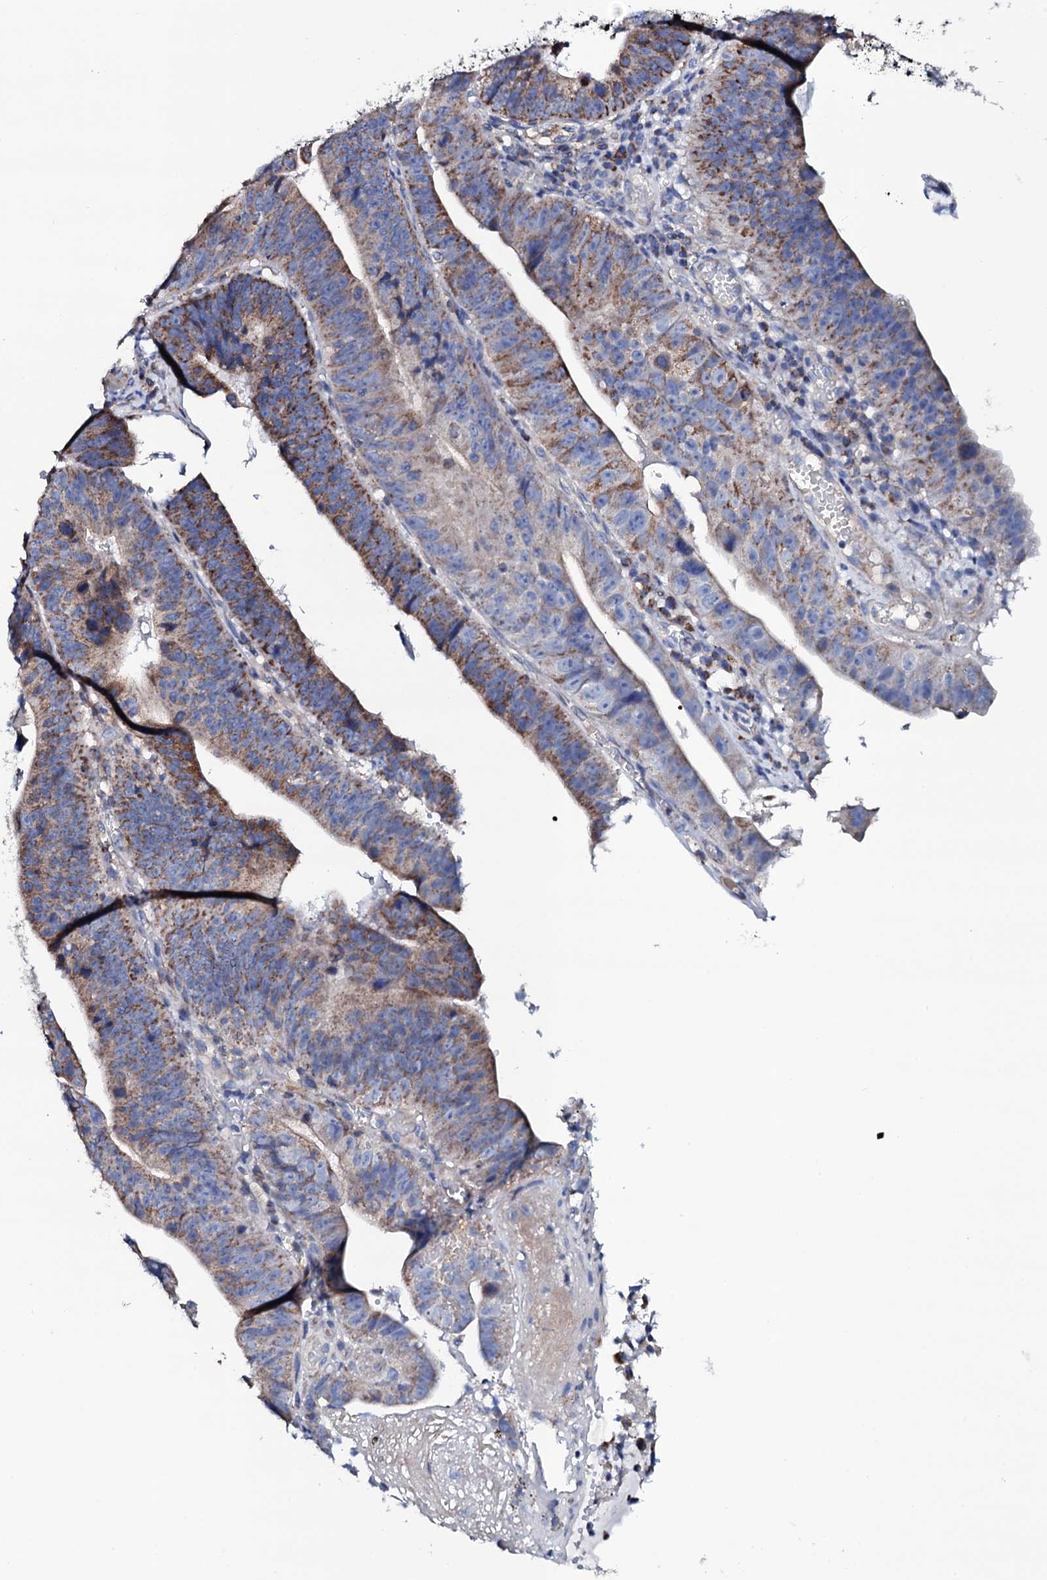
{"staining": {"intensity": "strong", "quantity": "25%-75%", "location": "cytoplasmic/membranous"}, "tissue": "stomach cancer", "cell_type": "Tumor cells", "image_type": "cancer", "snomed": [{"axis": "morphology", "description": "Adenocarcinoma, NOS"}, {"axis": "topography", "description": "Stomach"}], "caption": "Tumor cells demonstrate strong cytoplasmic/membranous positivity in about 25%-75% of cells in stomach adenocarcinoma.", "gene": "TCAF2", "patient": {"sex": "male", "age": 59}}